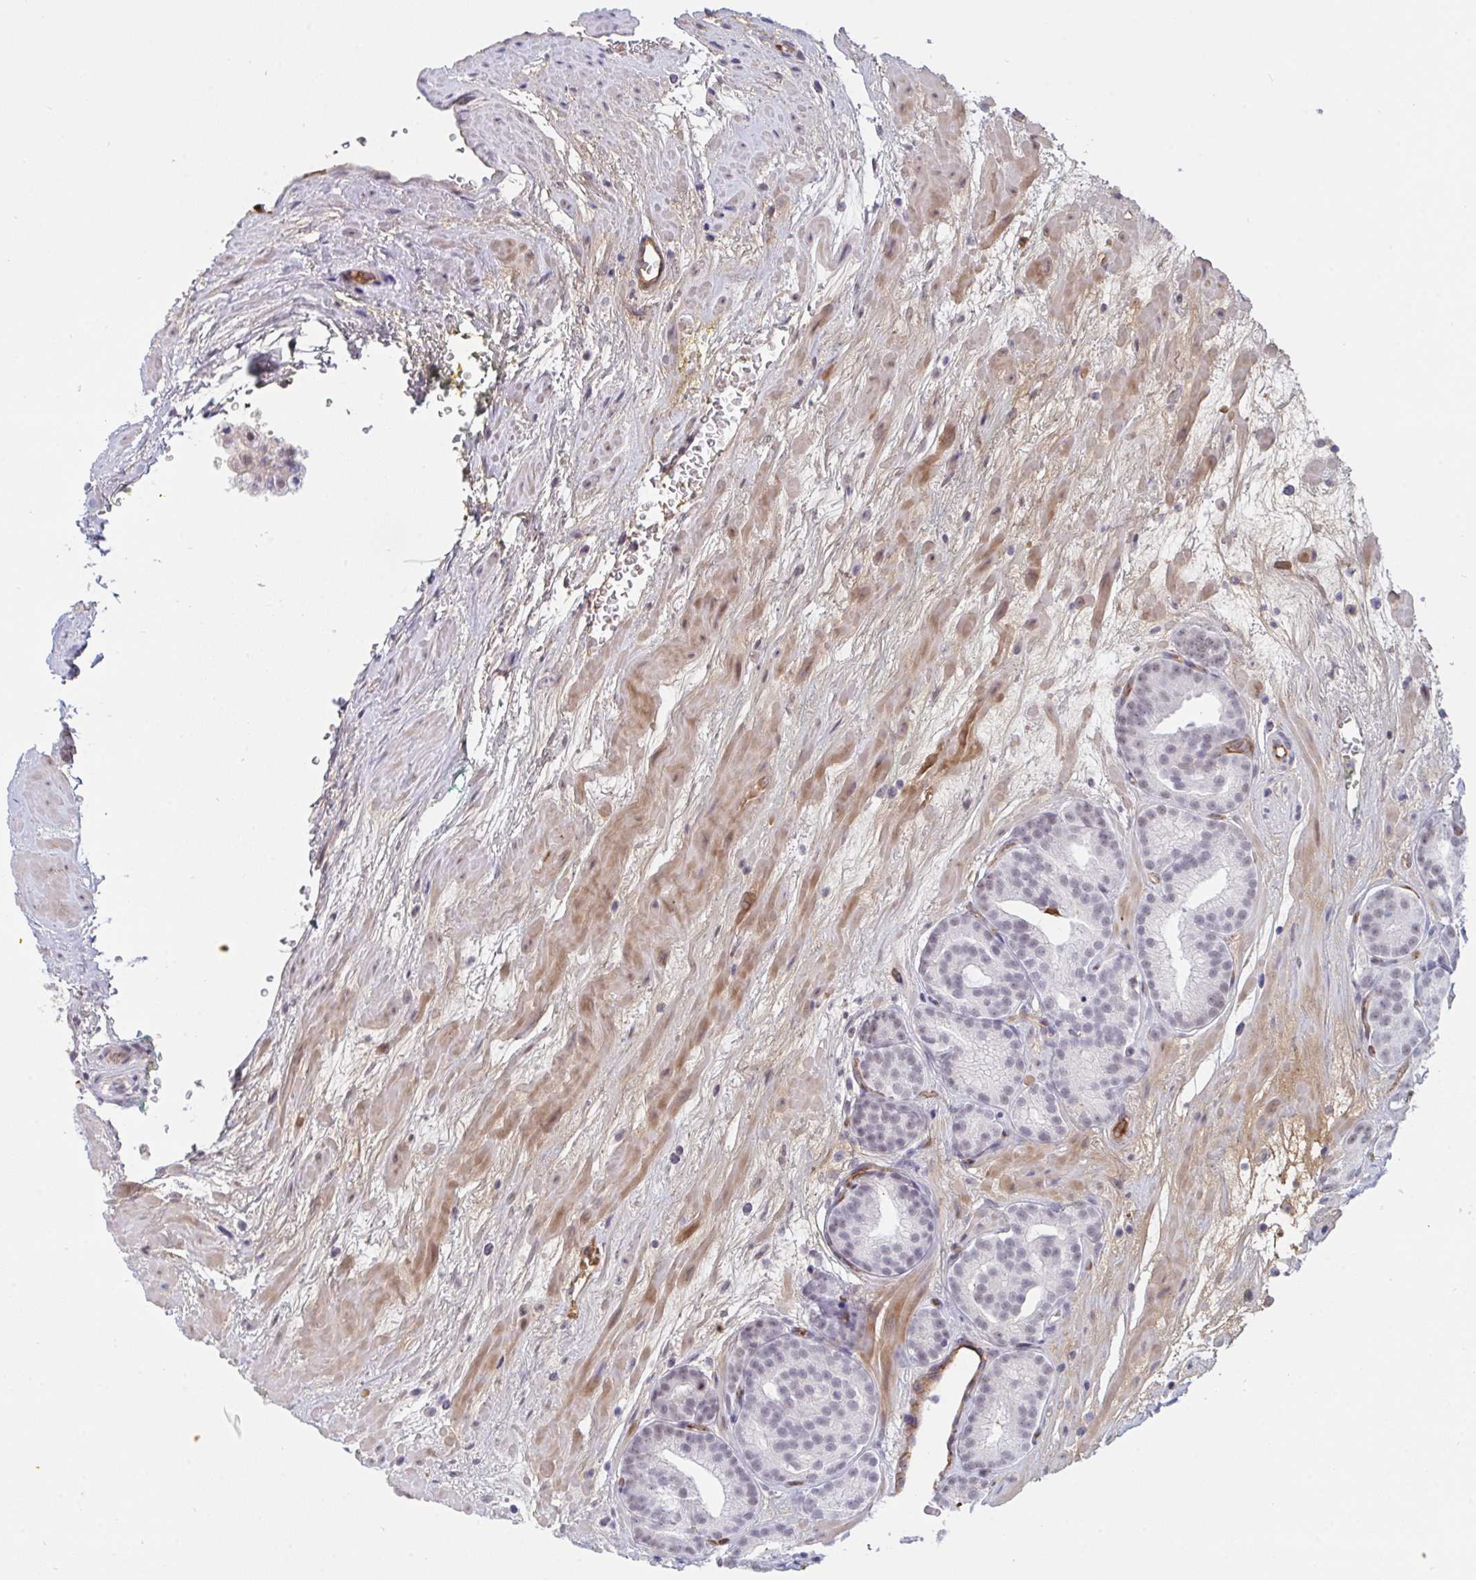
{"staining": {"intensity": "weak", "quantity": "<25%", "location": "nuclear"}, "tissue": "prostate cancer", "cell_type": "Tumor cells", "image_type": "cancer", "snomed": [{"axis": "morphology", "description": "Adenocarcinoma, High grade"}, {"axis": "topography", "description": "Prostate"}], "caption": "Immunohistochemistry of human prostate cancer (high-grade adenocarcinoma) exhibits no positivity in tumor cells.", "gene": "DSCAML1", "patient": {"sex": "male", "age": 66}}